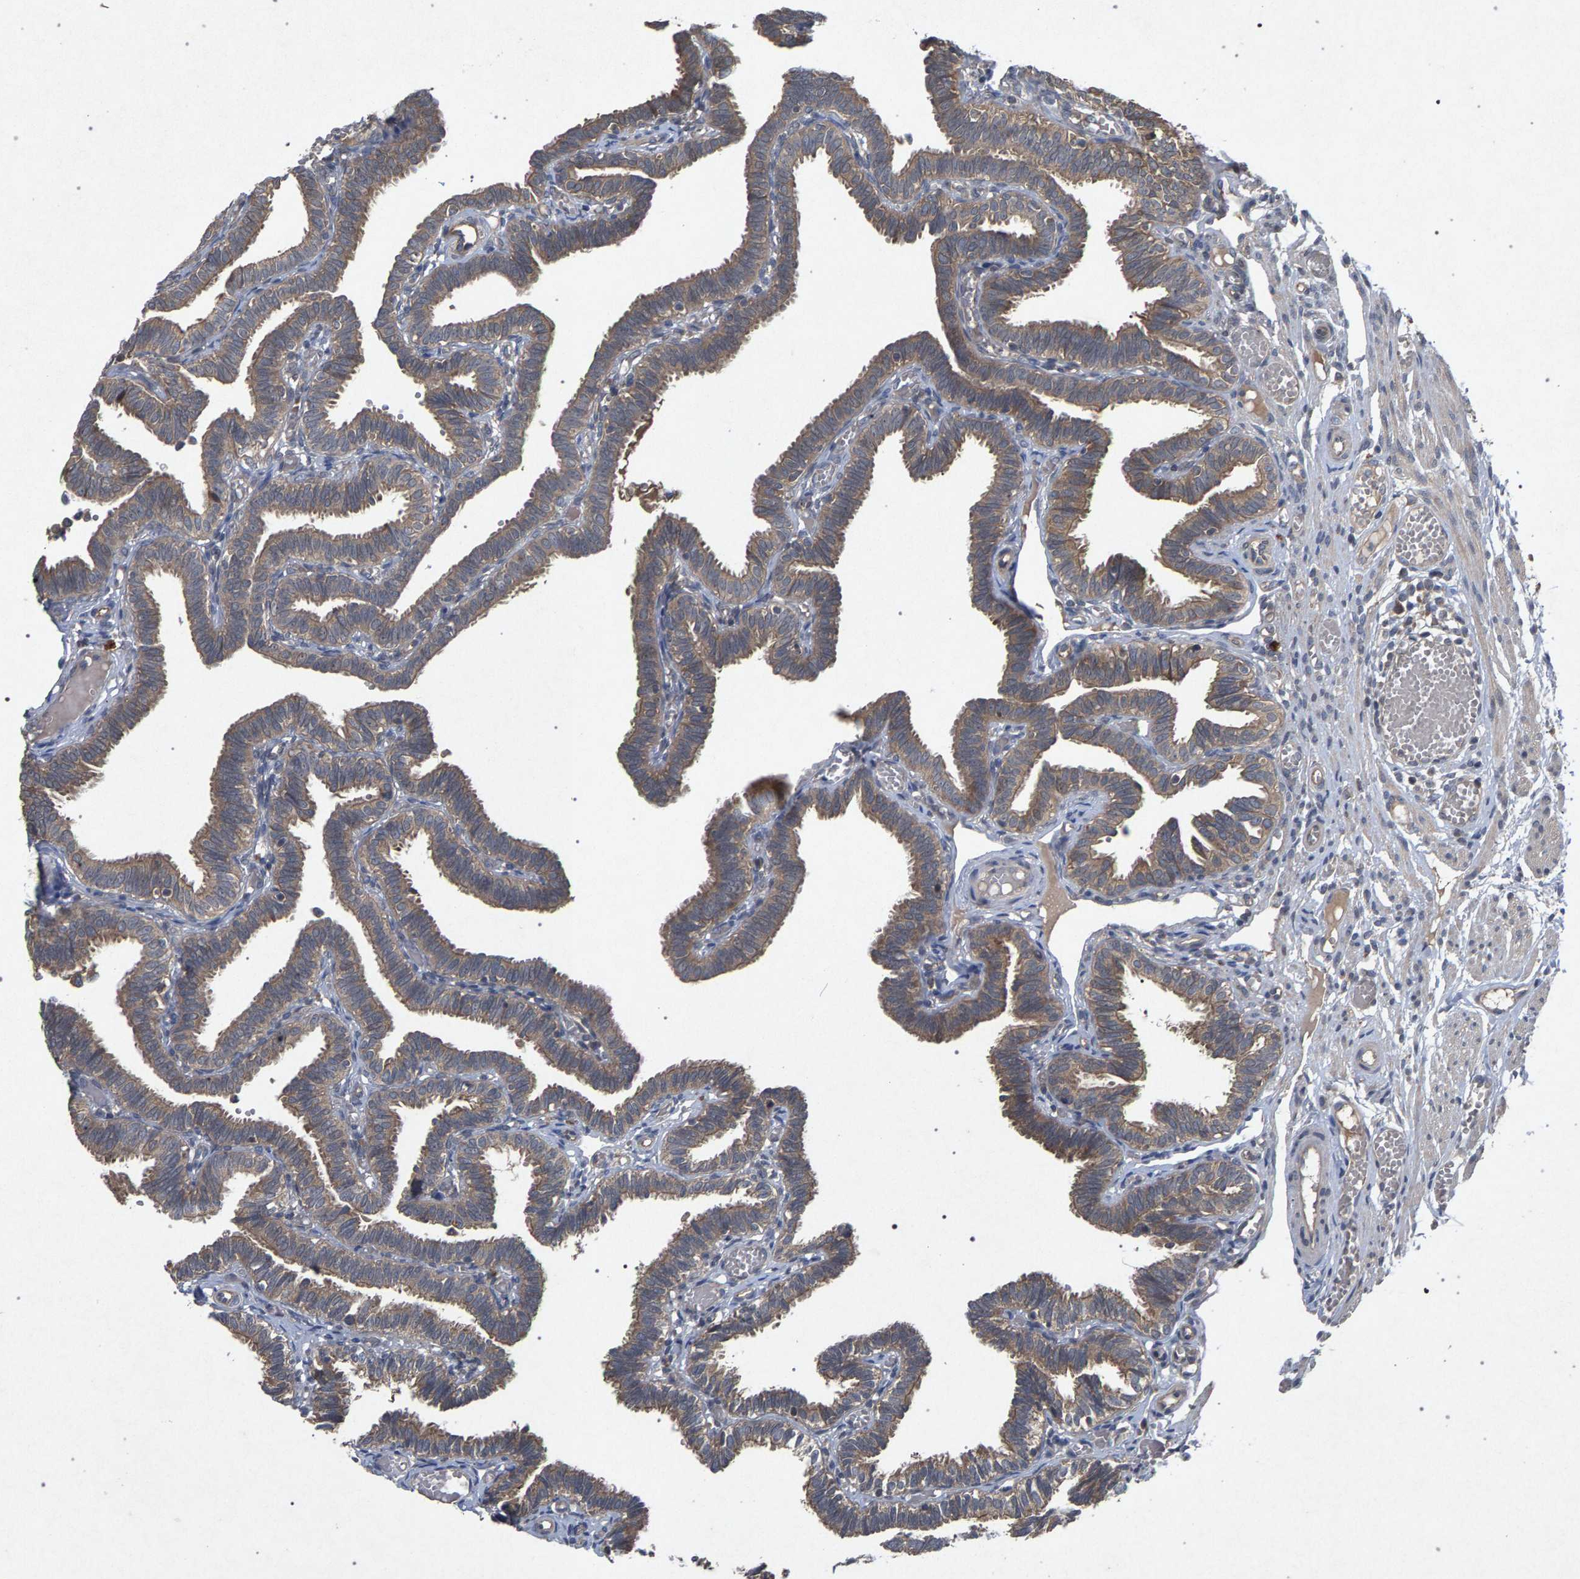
{"staining": {"intensity": "moderate", "quantity": ">75%", "location": "cytoplasmic/membranous"}, "tissue": "fallopian tube", "cell_type": "Glandular cells", "image_type": "normal", "snomed": [{"axis": "morphology", "description": "Normal tissue, NOS"}, {"axis": "topography", "description": "Fallopian tube"}], "caption": "Immunohistochemical staining of benign human fallopian tube shows medium levels of moderate cytoplasmic/membranous staining in about >75% of glandular cells.", "gene": "SLC4A4", "patient": {"sex": "female", "age": 29}}